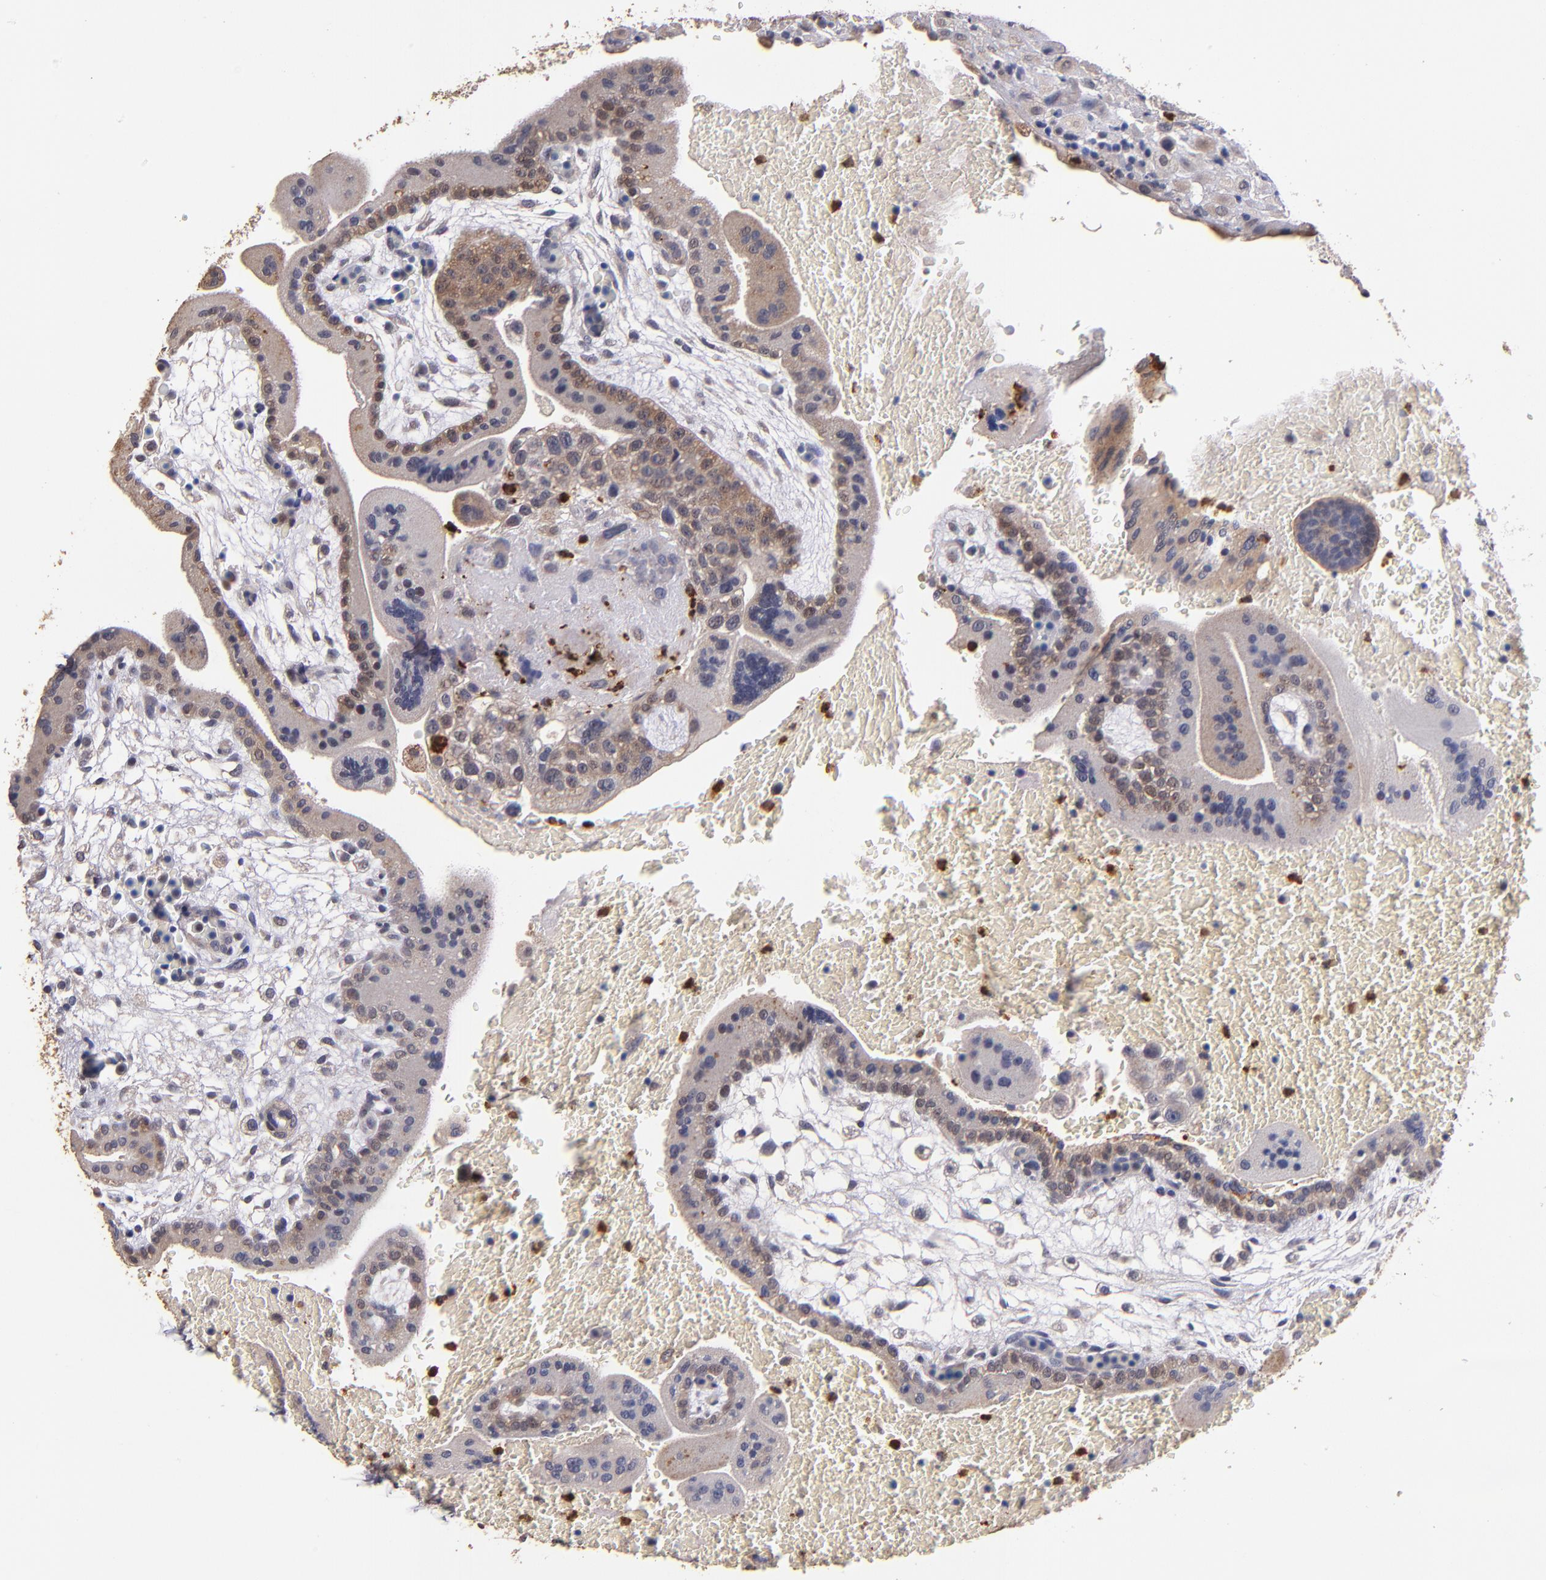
{"staining": {"intensity": "moderate", "quantity": ">75%", "location": "cytoplasmic/membranous"}, "tissue": "placenta", "cell_type": "Trophoblastic cells", "image_type": "normal", "snomed": [{"axis": "morphology", "description": "Normal tissue, NOS"}, {"axis": "topography", "description": "Placenta"}], "caption": "Approximately >75% of trophoblastic cells in unremarkable human placenta display moderate cytoplasmic/membranous protein expression as visualized by brown immunohistochemical staining.", "gene": "TTLL12", "patient": {"sex": "female", "age": 35}}